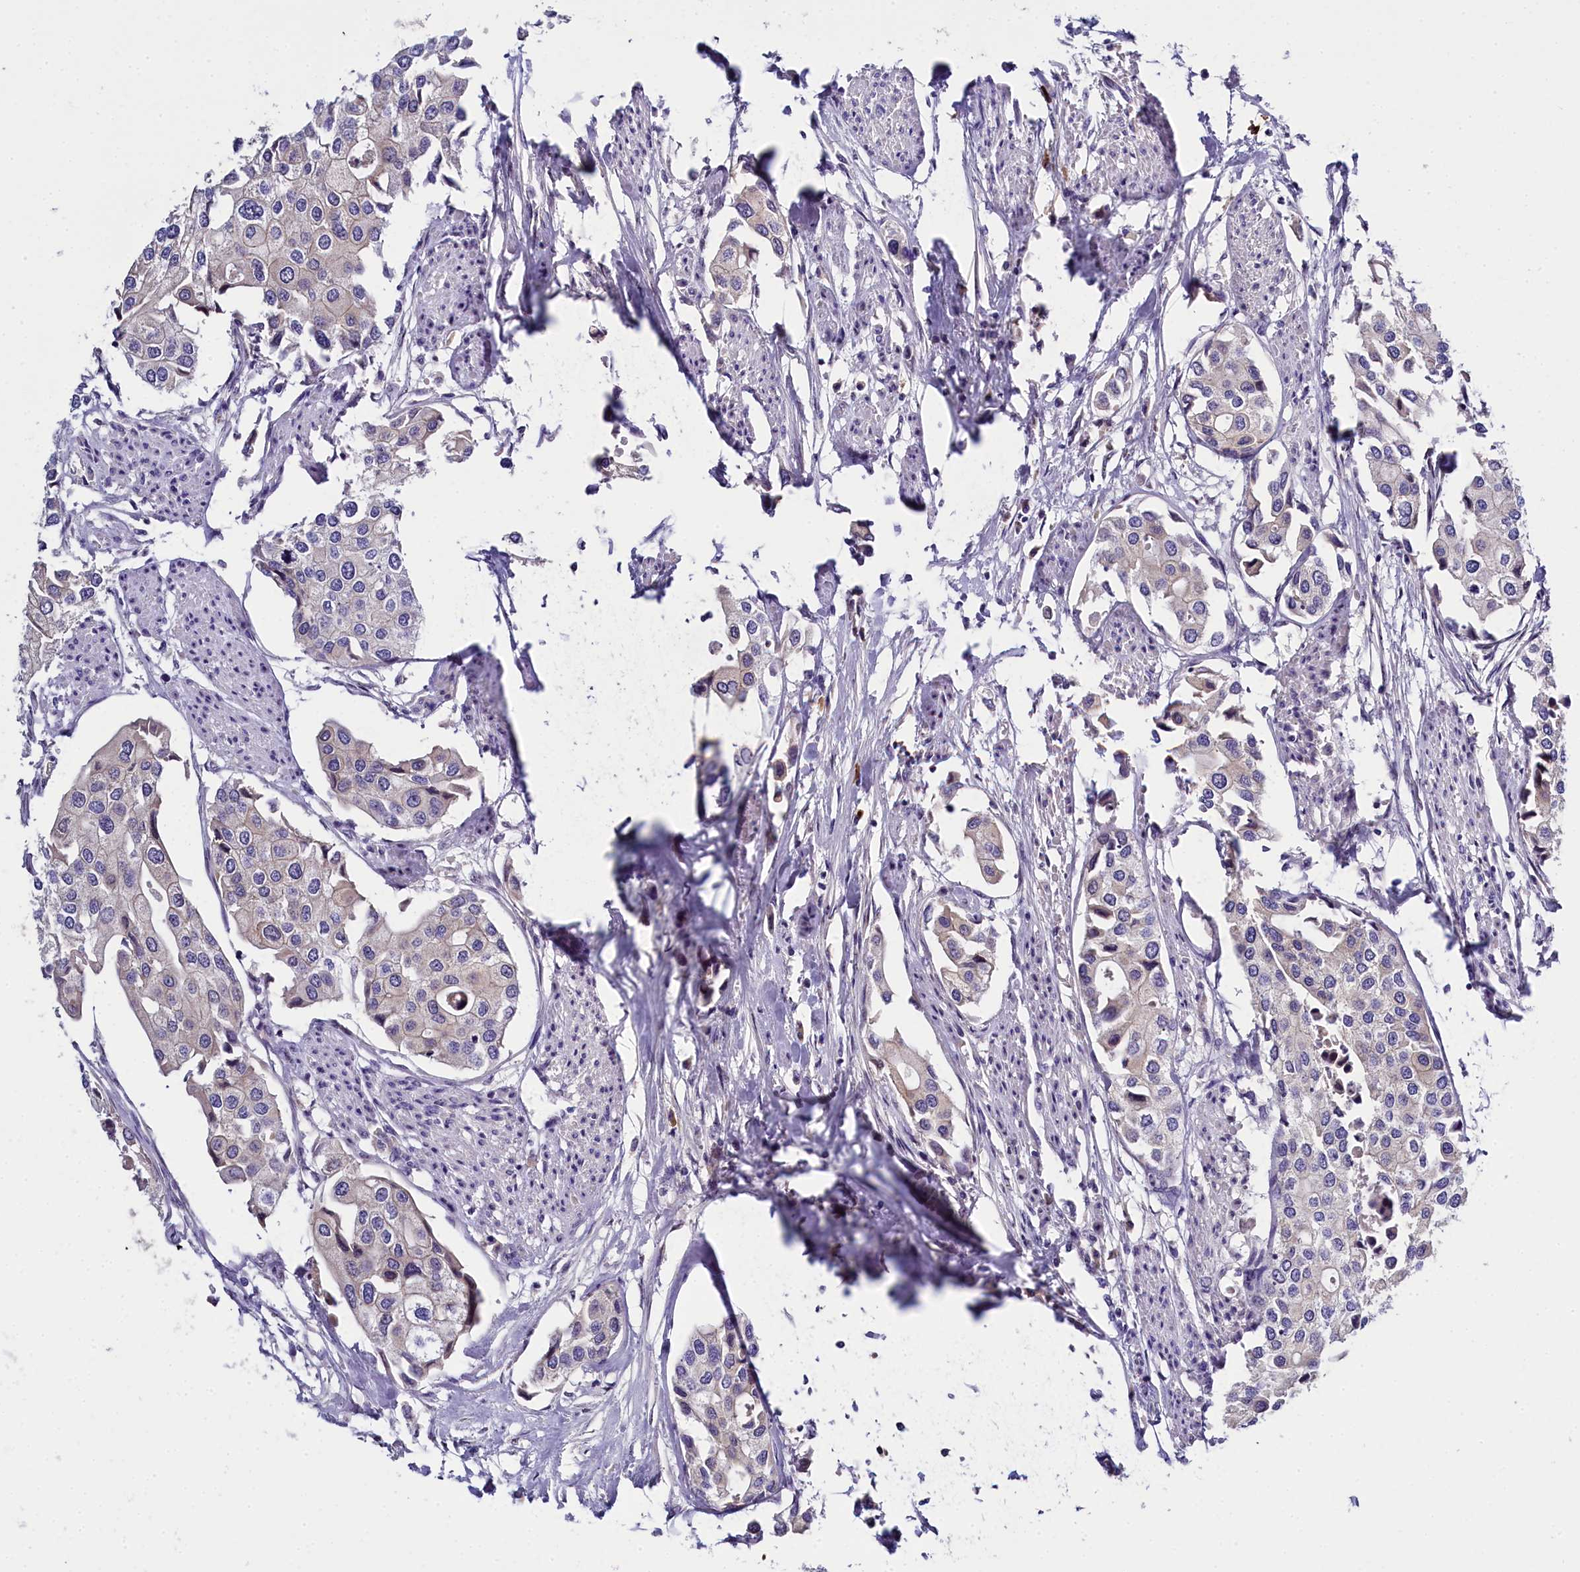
{"staining": {"intensity": "negative", "quantity": "none", "location": "none"}, "tissue": "urothelial cancer", "cell_type": "Tumor cells", "image_type": "cancer", "snomed": [{"axis": "morphology", "description": "Urothelial carcinoma, High grade"}, {"axis": "topography", "description": "Urinary bladder"}], "caption": "The photomicrograph reveals no staining of tumor cells in high-grade urothelial carcinoma.", "gene": "ENKD1", "patient": {"sex": "male", "age": 64}}